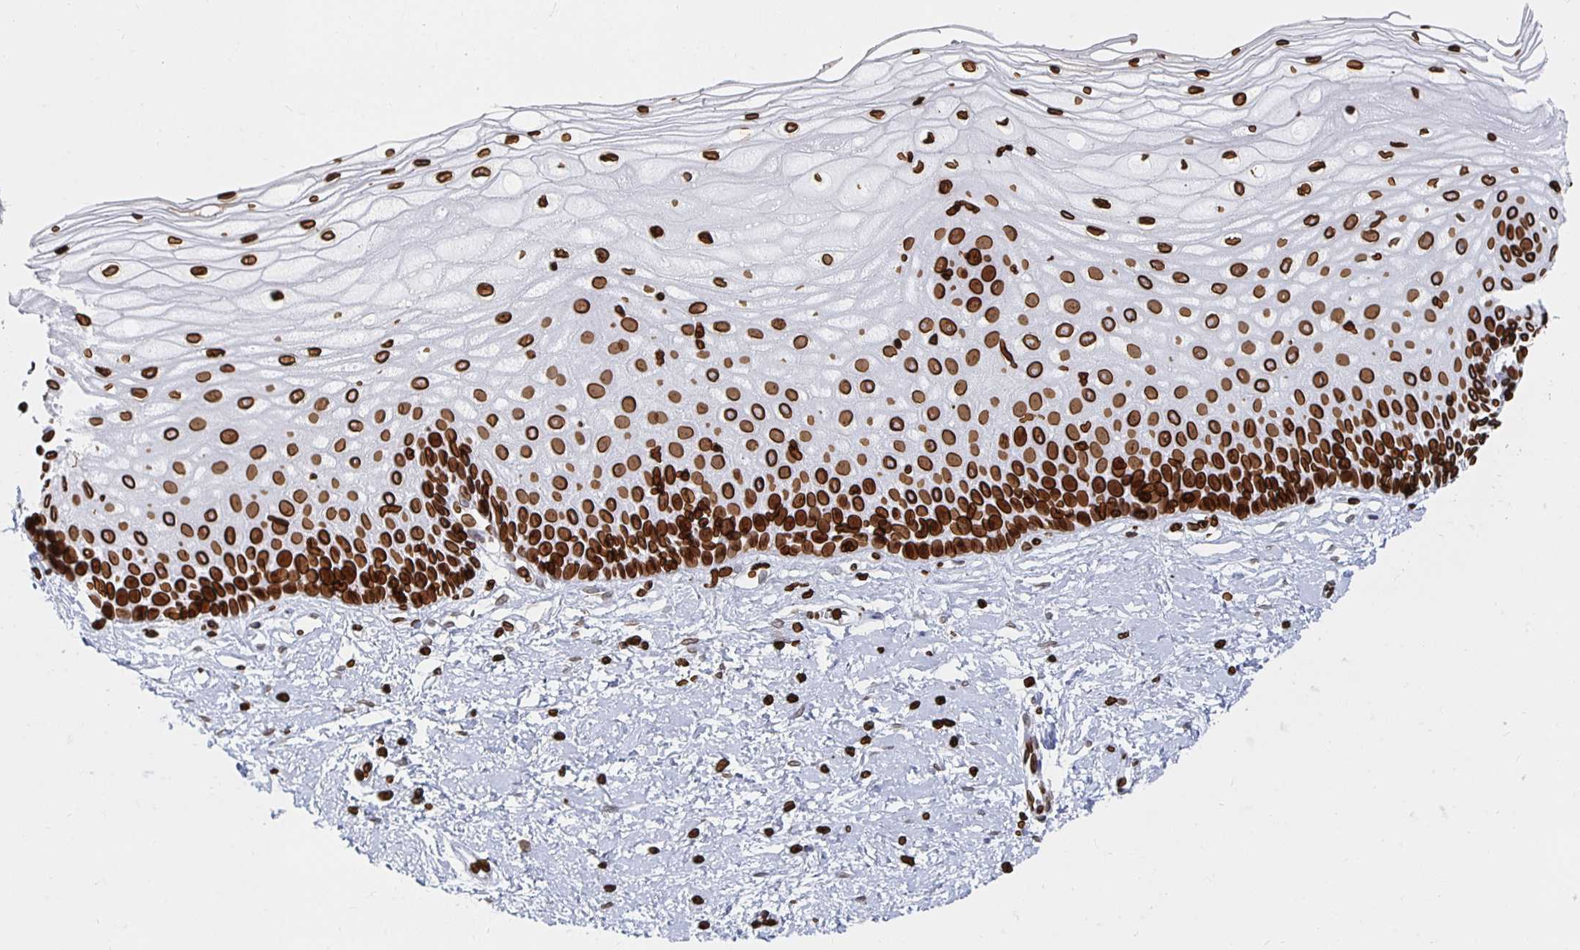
{"staining": {"intensity": "strong", "quantity": ">75%", "location": "nuclear"}, "tissue": "cervix", "cell_type": "Glandular cells", "image_type": "normal", "snomed": [{"axis": "morphology", "description": "Normal tissue, NOS"}, {"axis": "topography", "description": "Cervix"}], "caption": "Cervix stained for a protein reveals strong nuclear positivity in glandular cells. The protein is stained brown, and the nuclei are stained in blue (DAB (3,3'-diaminobenzidine) IHC with brightfield microscopy, high magnification).", "gene": "LMNB1", "patient": {"sex": "female", "age": 36}}